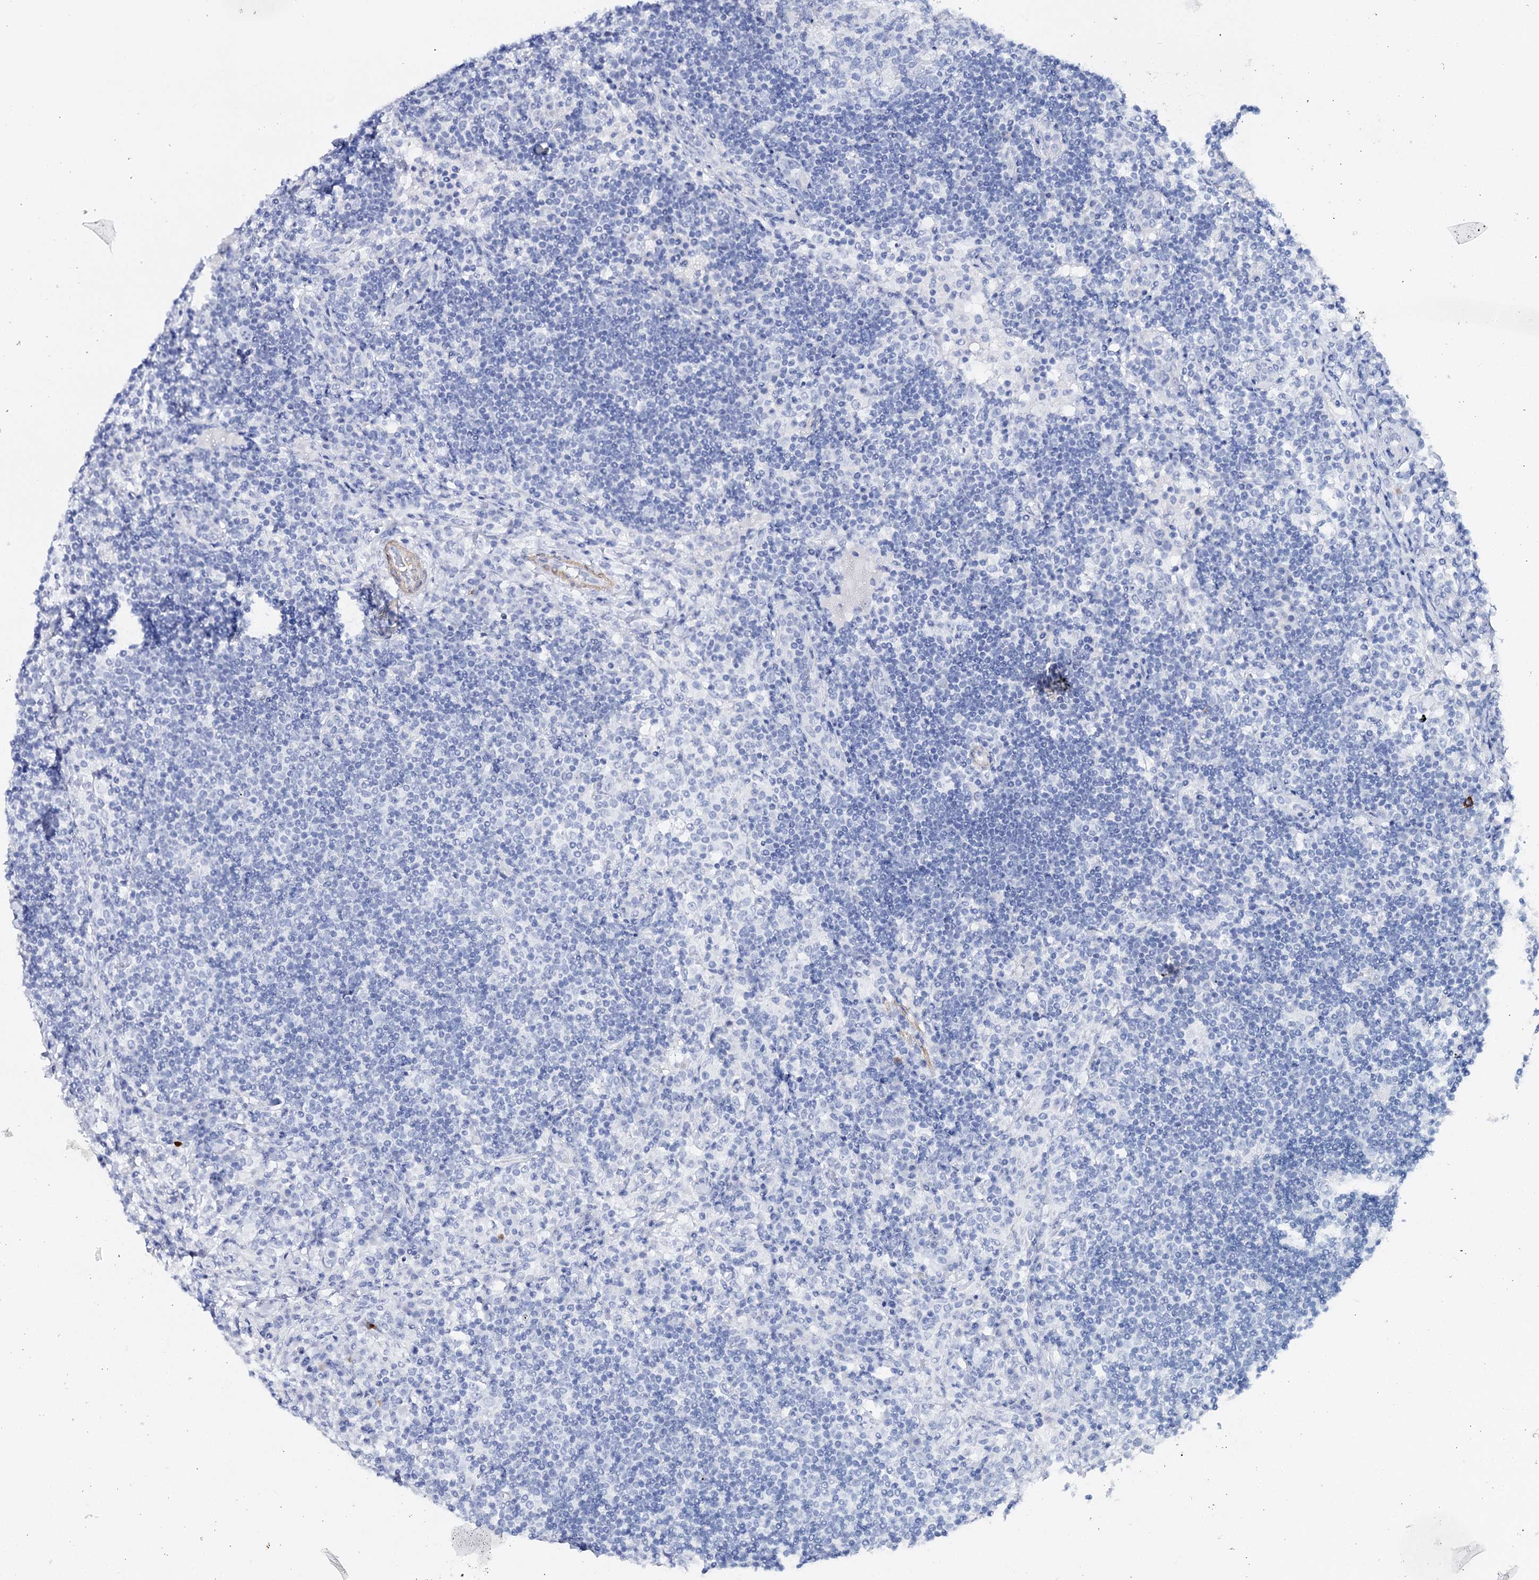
{"staining": {"intensity": "negative", "quantity": "none", "location": "none"}, "tissue": "lymph node", "cell_type": "Germinal center cells", "image_type": "normal", "snomed": [{"axis": "morphology", "description": "Normal tissue, NOS"}, {"axis": "topography", "description": "Lymph node"}], "caption": "This is a micrograph of IHC staining of normal lymph node, which shows no expression in germinal center cells. (DAB (3,3'-diaminobenzidine) immunohistochemistry with hematoxylin counter stain).", "gene": "CSN3", "patient": {"sex": "female", "age": 53}}